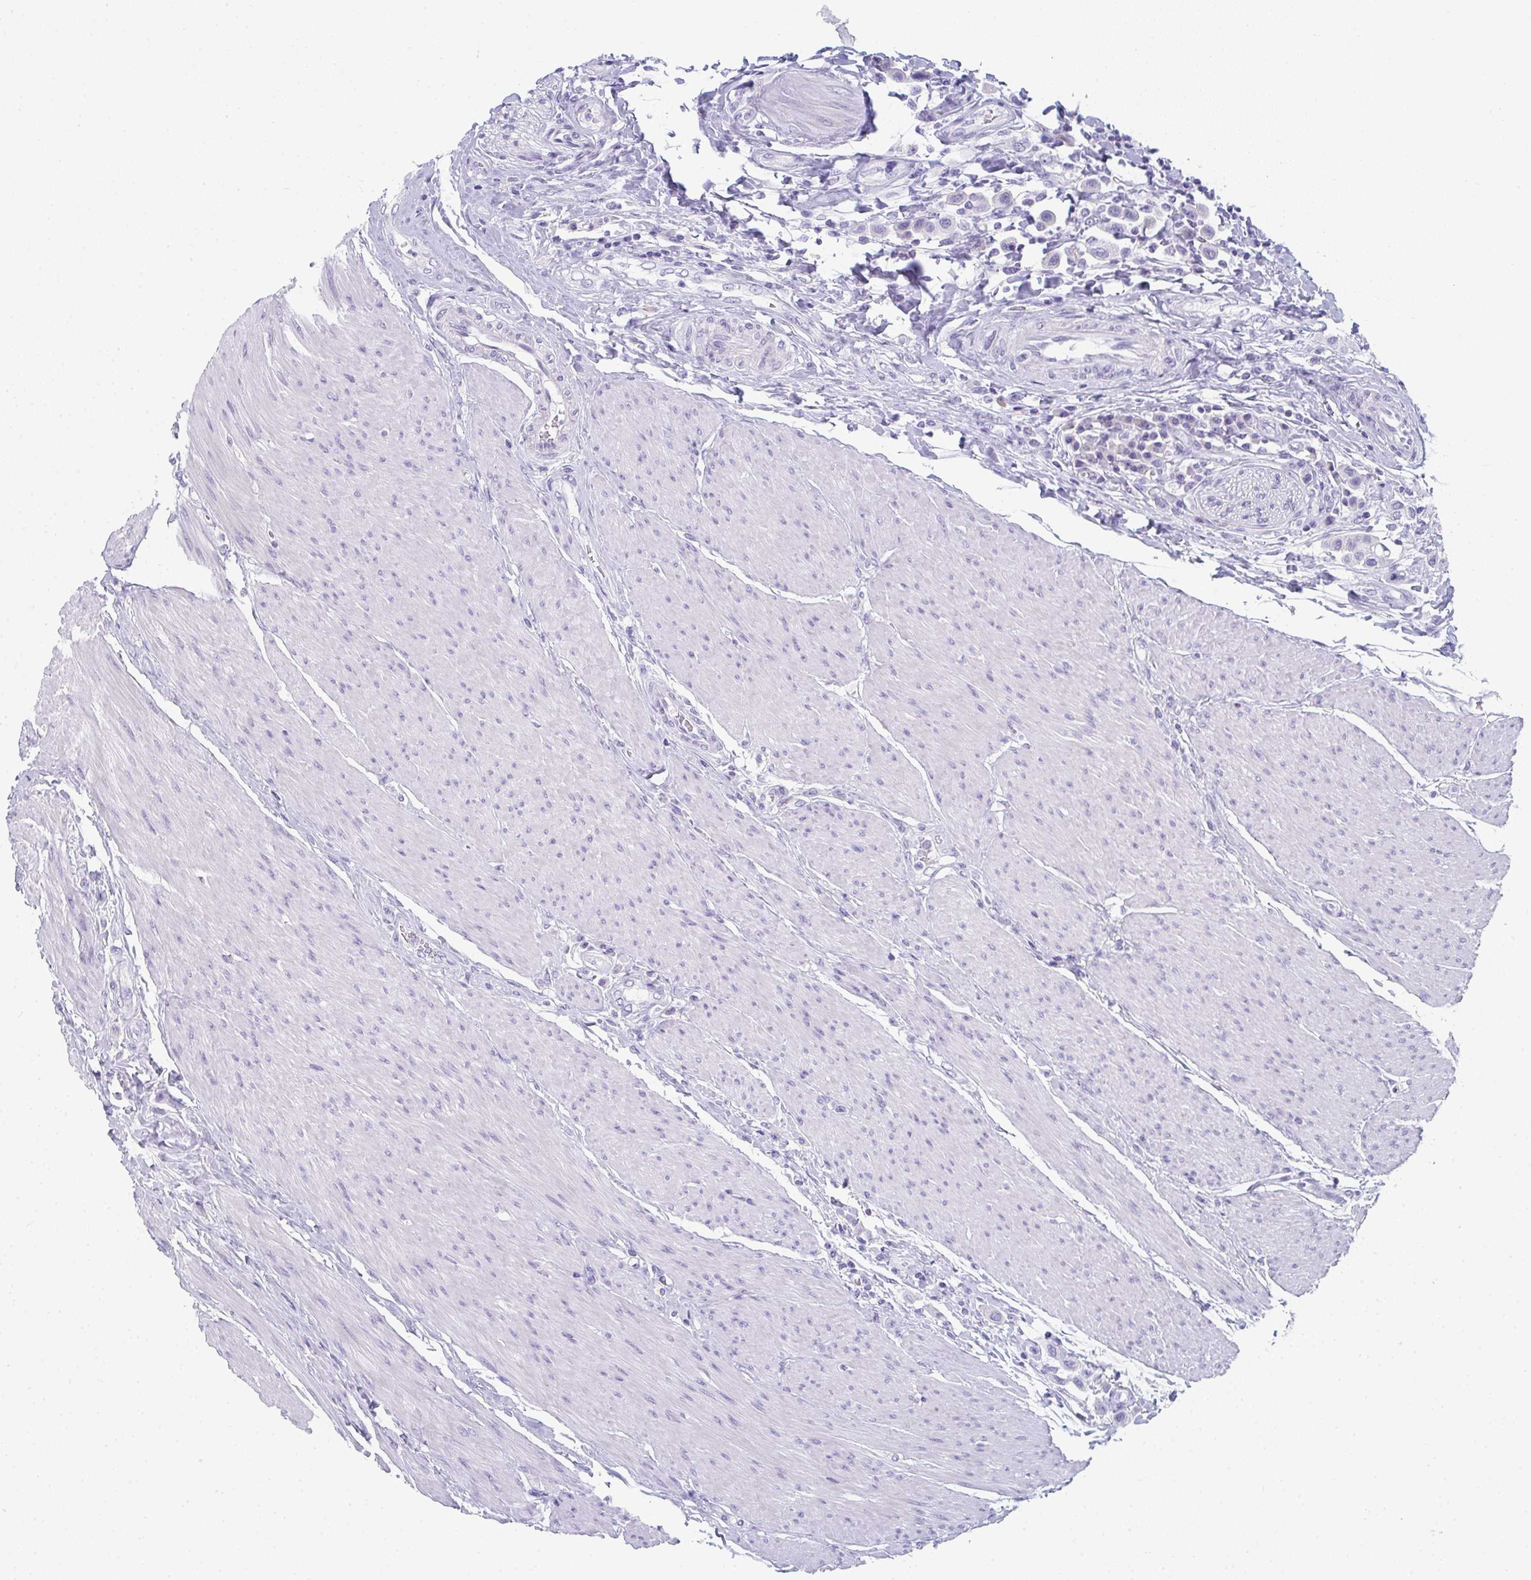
{"staining": {"intensity": "negative", "quantity": "none", "location": "none"}, "tissue": "urothelial cancer", "cell_type": "Tumor cells", "image_type": "cancer", "snomed": [{"axis": "morphology", "description": "Urothelial carcinoma, High grade"}, {"axis": "topography", "description": "Urinary bladder"}], "caption": "This is a photomicrograph of immunohistochemistry (IHC) staining of high-grade urothelial carcinoma, which shows no staining in tumor cells.", "gene": "TTC30B", "patient": {"sex": "male", "age": 50}}